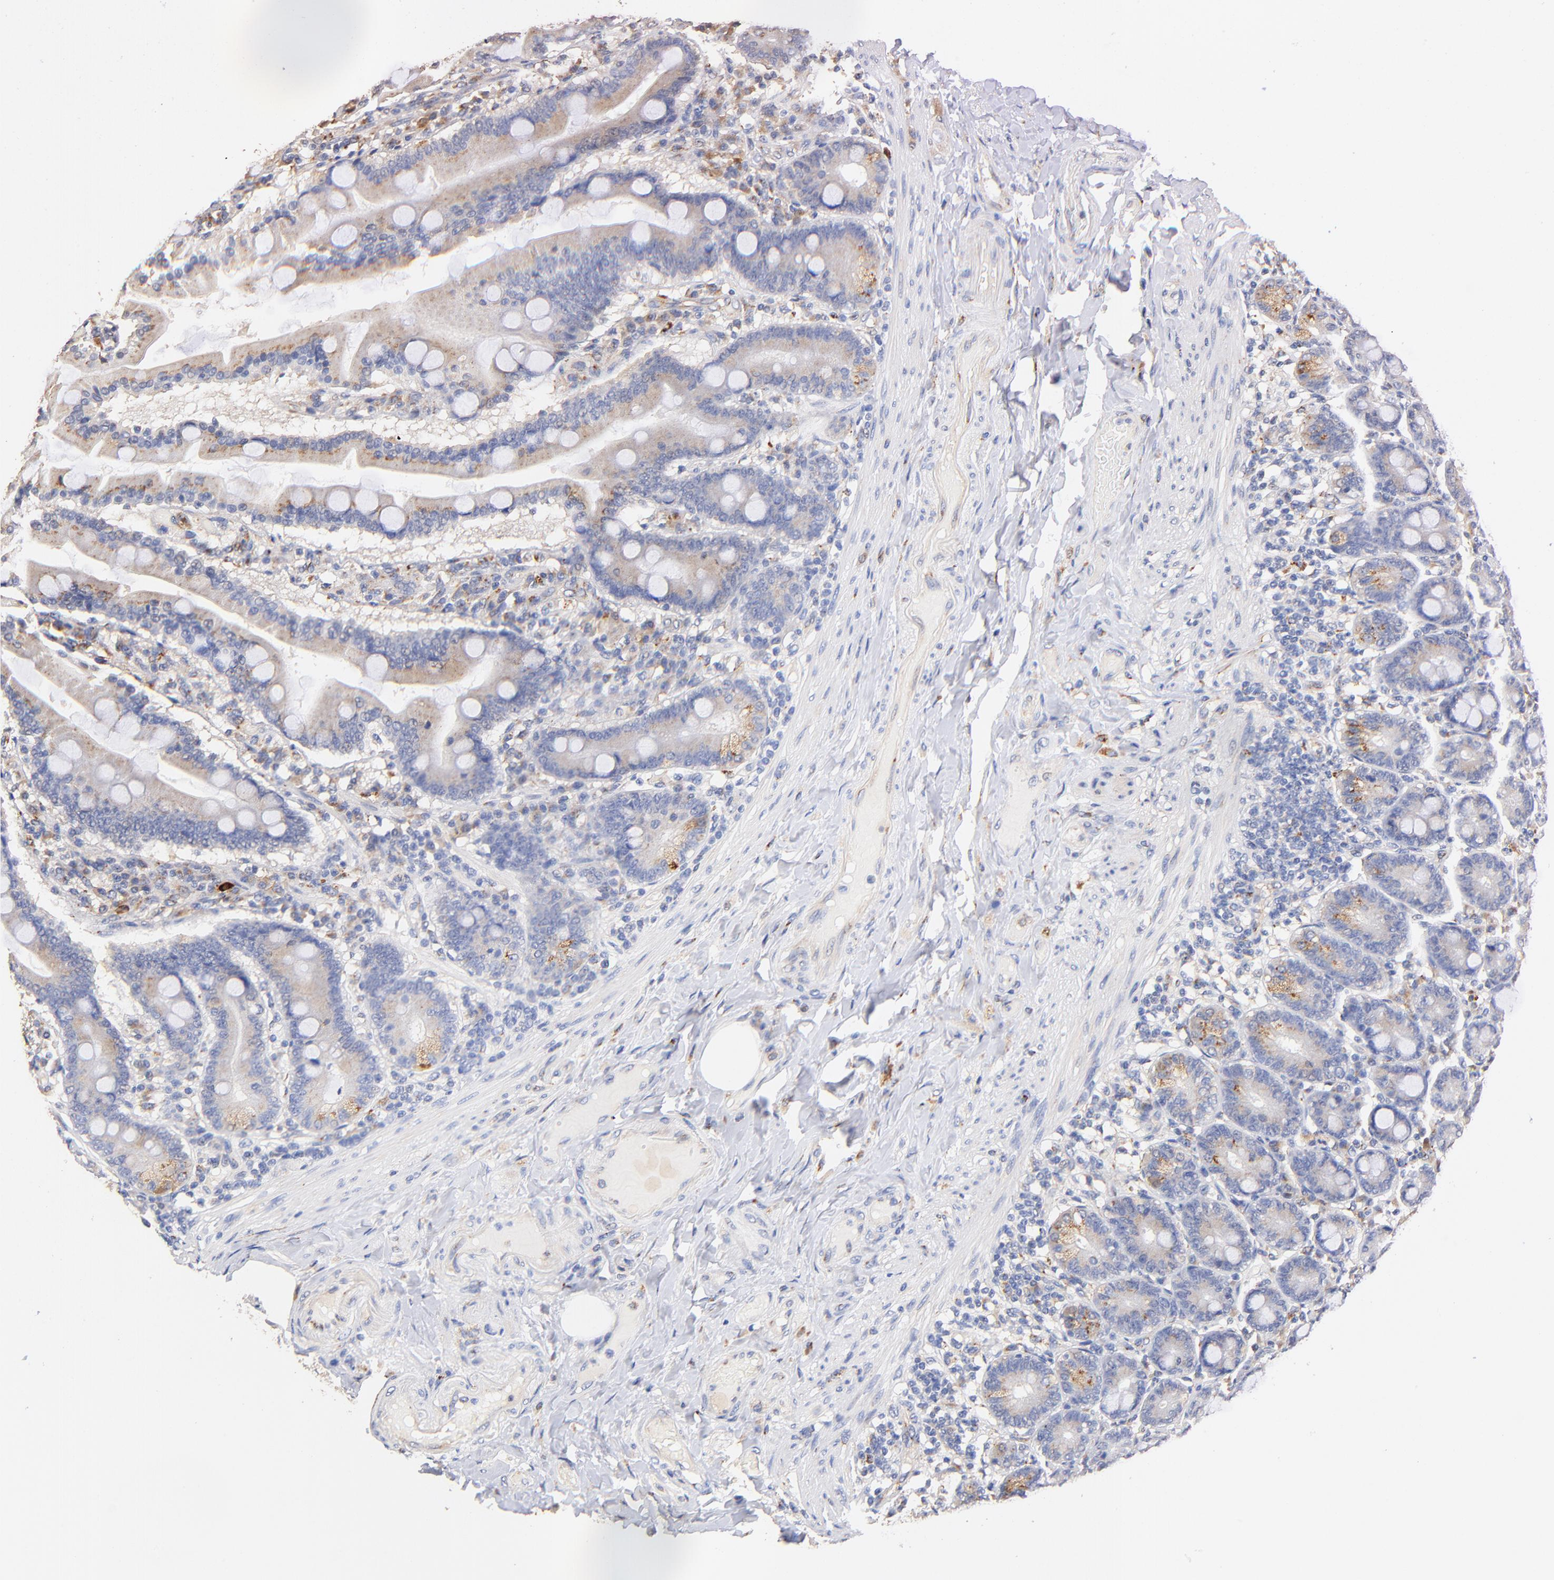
{"staining": {"intensity": "weak", "quantity": "25%-75%", "location": "cytoplasmic/membranous"}, "tissue": "duodenum", "cell_type": "Glandular cells", "image_type": "normal", "snomed": [{"axis": "morphology", "description": "Normal tissue, NOS"}, {"axis": "topography", "description": "Duodenum"}], "caption": "Protein staining demonstrates weak cytoplasmic/membranous expression in approximately 25%-75% of glandular cells in normal duodenum. Using DAB (3,3'-diaminobenzidine) (brown) and hematoxylin (blue) stains, captured at high magnification using brightfield microscopy.", "gene": "FMNL3", "patient": {"sex": "female", "age": 64}}